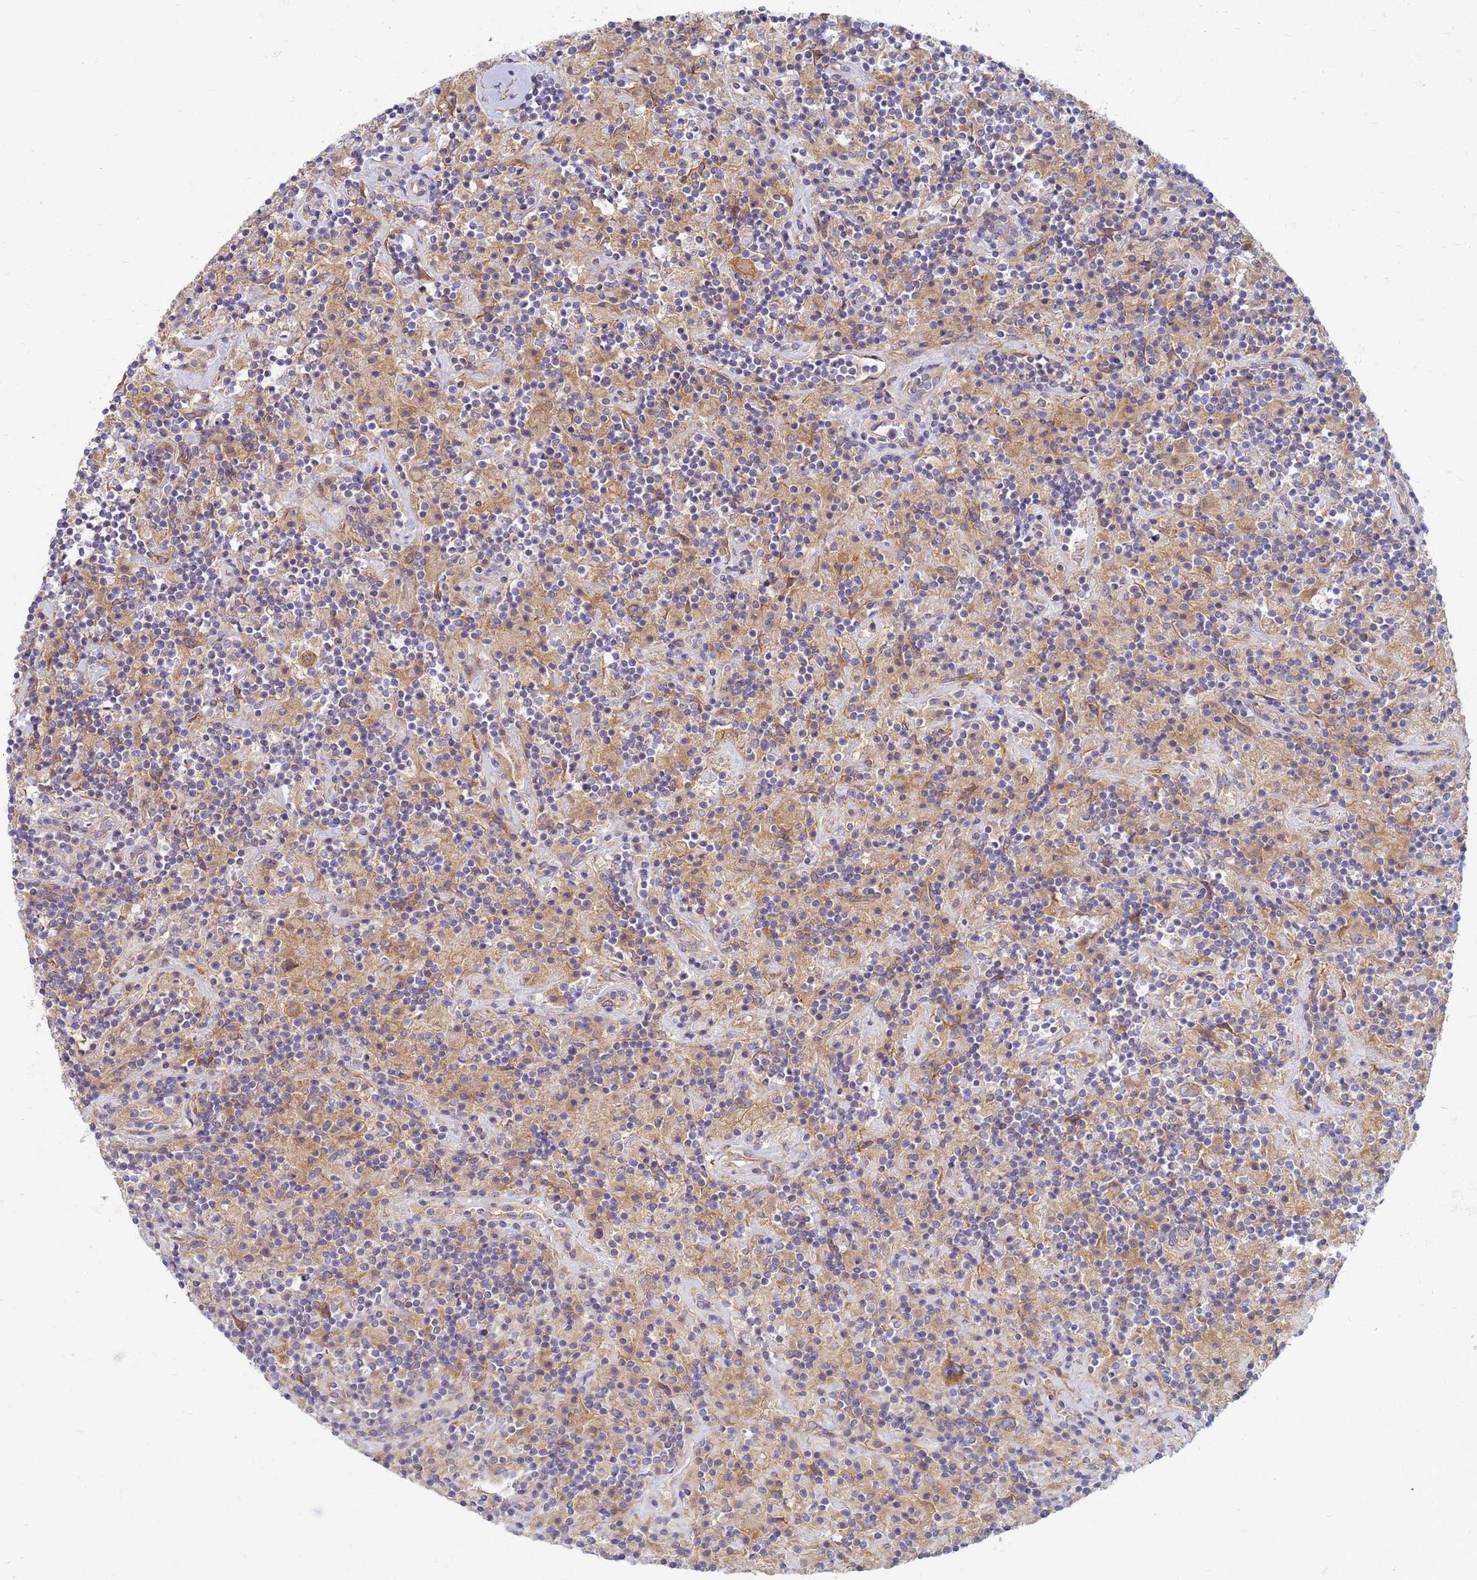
{"staining": {"intensity": "moderate", "quantity": ">75%", "location": "cytoplasmic/membranous"}, "tissue": "lymphoma", "cell_type": "Tumor cells", "image_type": "cancer", "snomed": [{"axis": "morphology", "description": "Hodgkin's disease, NOS"}, {"axis": "topography", "description": "Lymph node"}], "caption": "An IHC histopathology image of tumor tissue is shown. Protein staining in brown shows moderate cytoplasmic/membranous positivity in Hodgkin's disease within tumor cells.", "gene": "EEA1", "patient": {"sex": "male", "age": 70}}